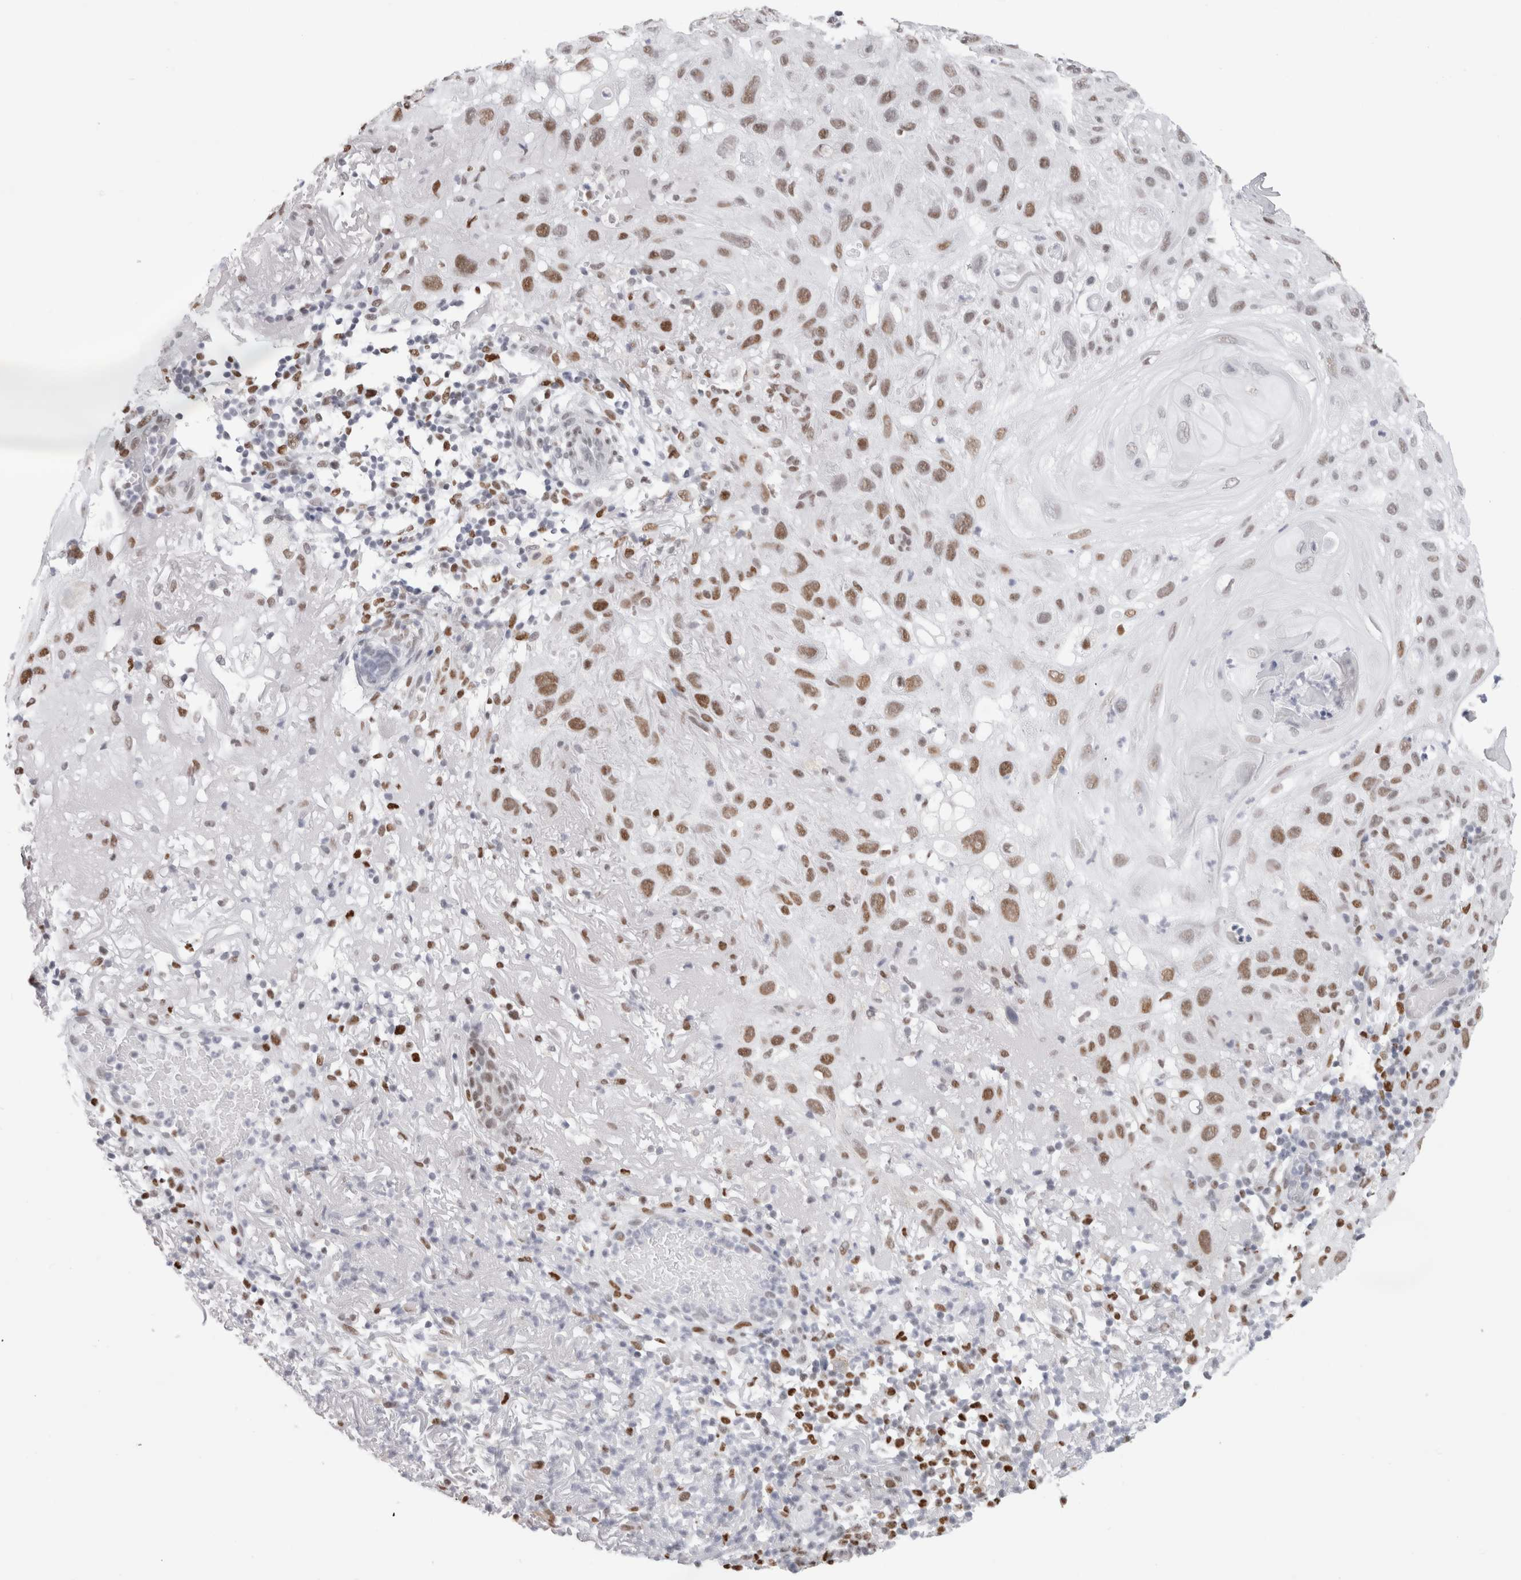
{"staining": {"intensity": "moderate", "quantity": "25%-75%", "location": "nuclear"}, "tissue": "skin cancer", "cell_type": "Tumor cells", "image_type": "cancer", "snomed": [{"axis": "morphology", "description": "Squamous cell carcinoma, NOS"}, {"axis": "topography", "description": "Skin"}], "caption": "Immunohistochemical staining of human skin squamous cell carcinoma demonstrates medium levels of moderate nuclear staining in about 25%-75% of tumor cells.", "gene": "SMARCC1", "patient": {"sex": "female", "age": 96}}